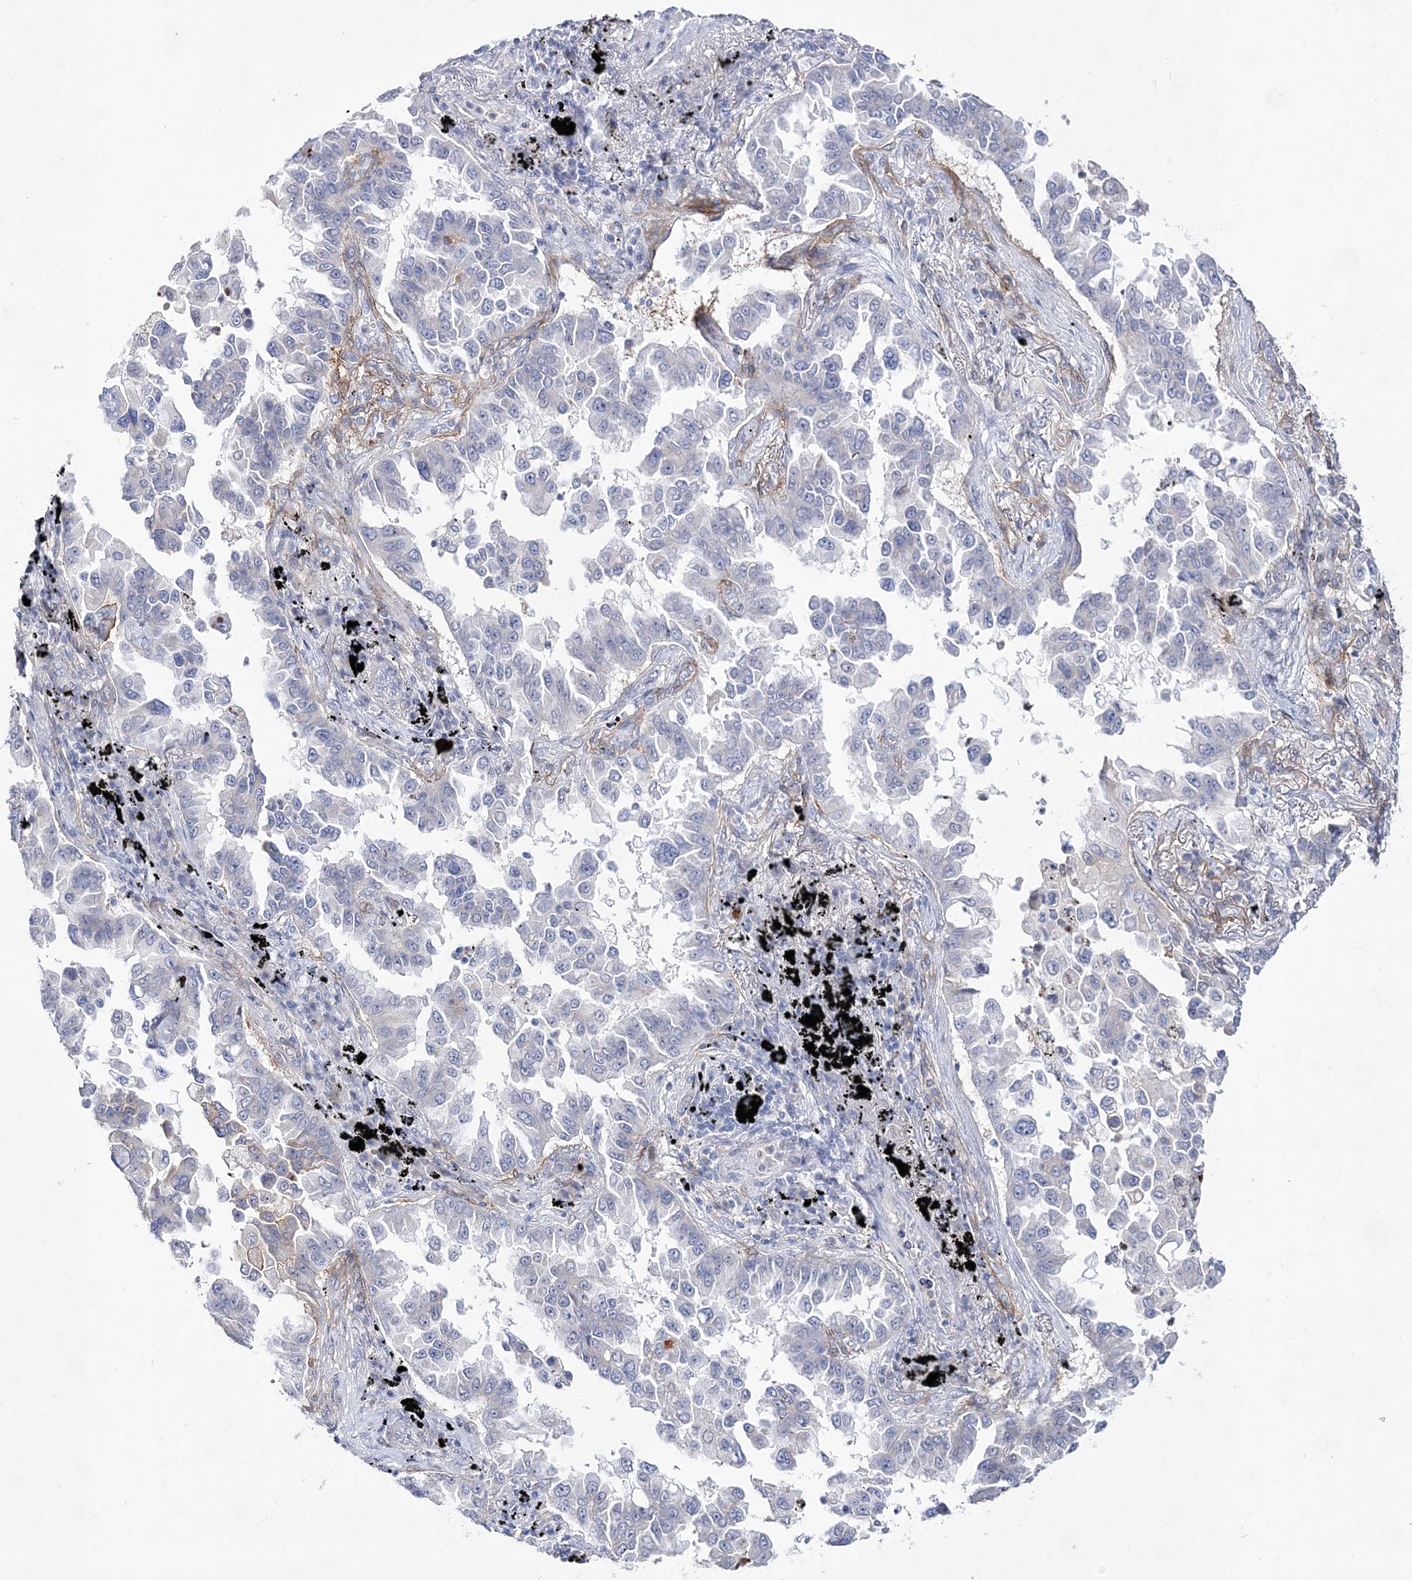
{"staining": {"intensity": "negative", "quantity": "none", "location": "none"}, "tissue": "lung cancer", "cell_type": "Tumor cells", "image_type": "cancer", "snomed": [{"axis": "morphology", "description": "Adenocarcinoma, NOS"}, {"axis": "topography", "description": "Lung"}], "caption": "Immunohistochemistry of human lung cancer (adenocarcinoma) shows no staining in tumor cells. Nuclei are stained in blue.", "gene": "ANO1", "patient": {"sex": "female", "age": 67}}